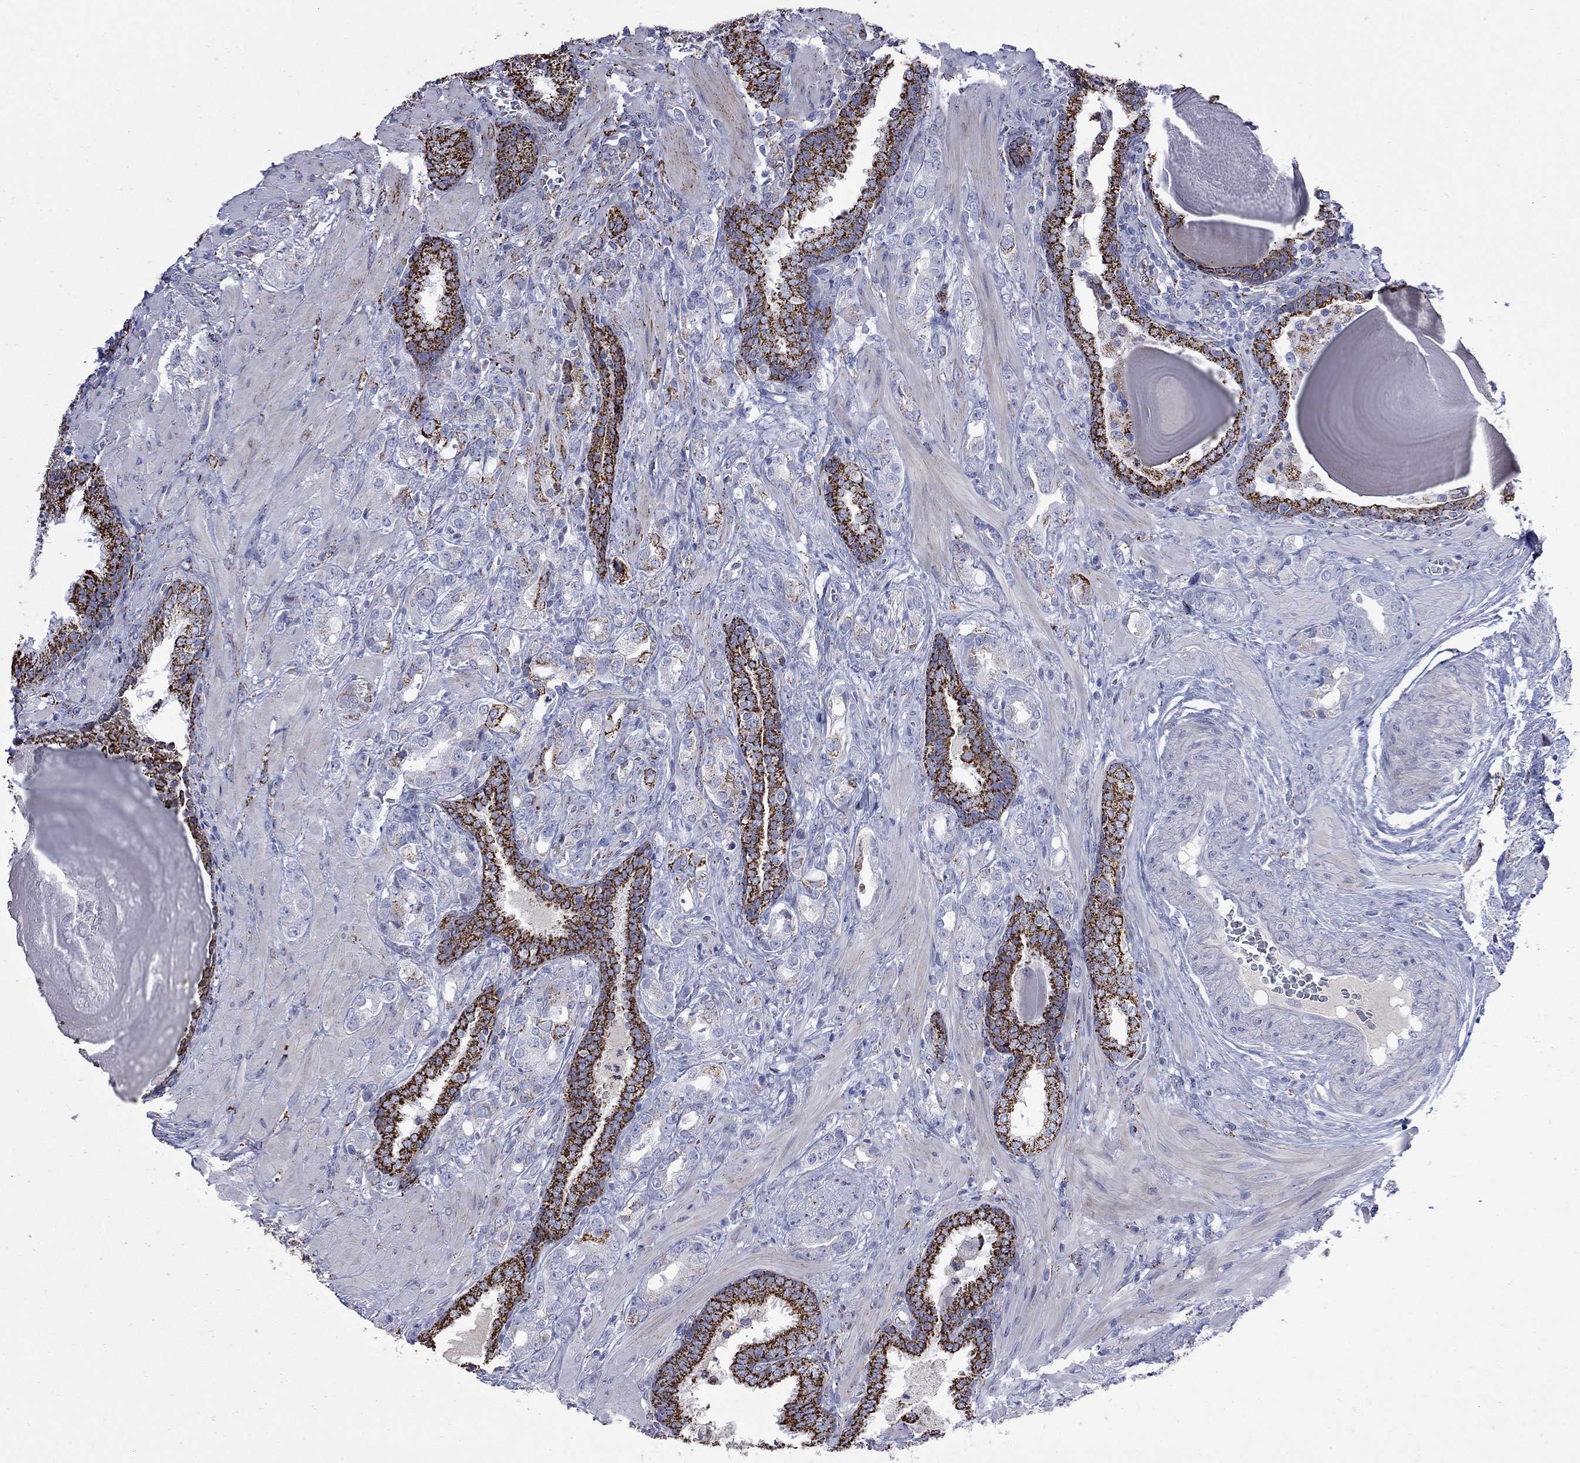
{"staining": {"intensity": "strong", "quantity": "25%-75%", "location": "cytoplasmic/membranous"}, "tissue": "prostate cancer", "cell_type": "Tumor cells", "image_type": "cancer", "snomed": [{"axis": "morphology", "description": "Adenocarcinoma, NOS"}, {"axis": "topography", "description": "Prostate"}], "caption": "A histopathology image of adenocarcinoma (prostate) stained for a protein demonstrates strong cytoplasmic/membranous brown staining in tumor cells.", "gene": "SESTD1", "patient": {"sex": "male", "age": 57}}